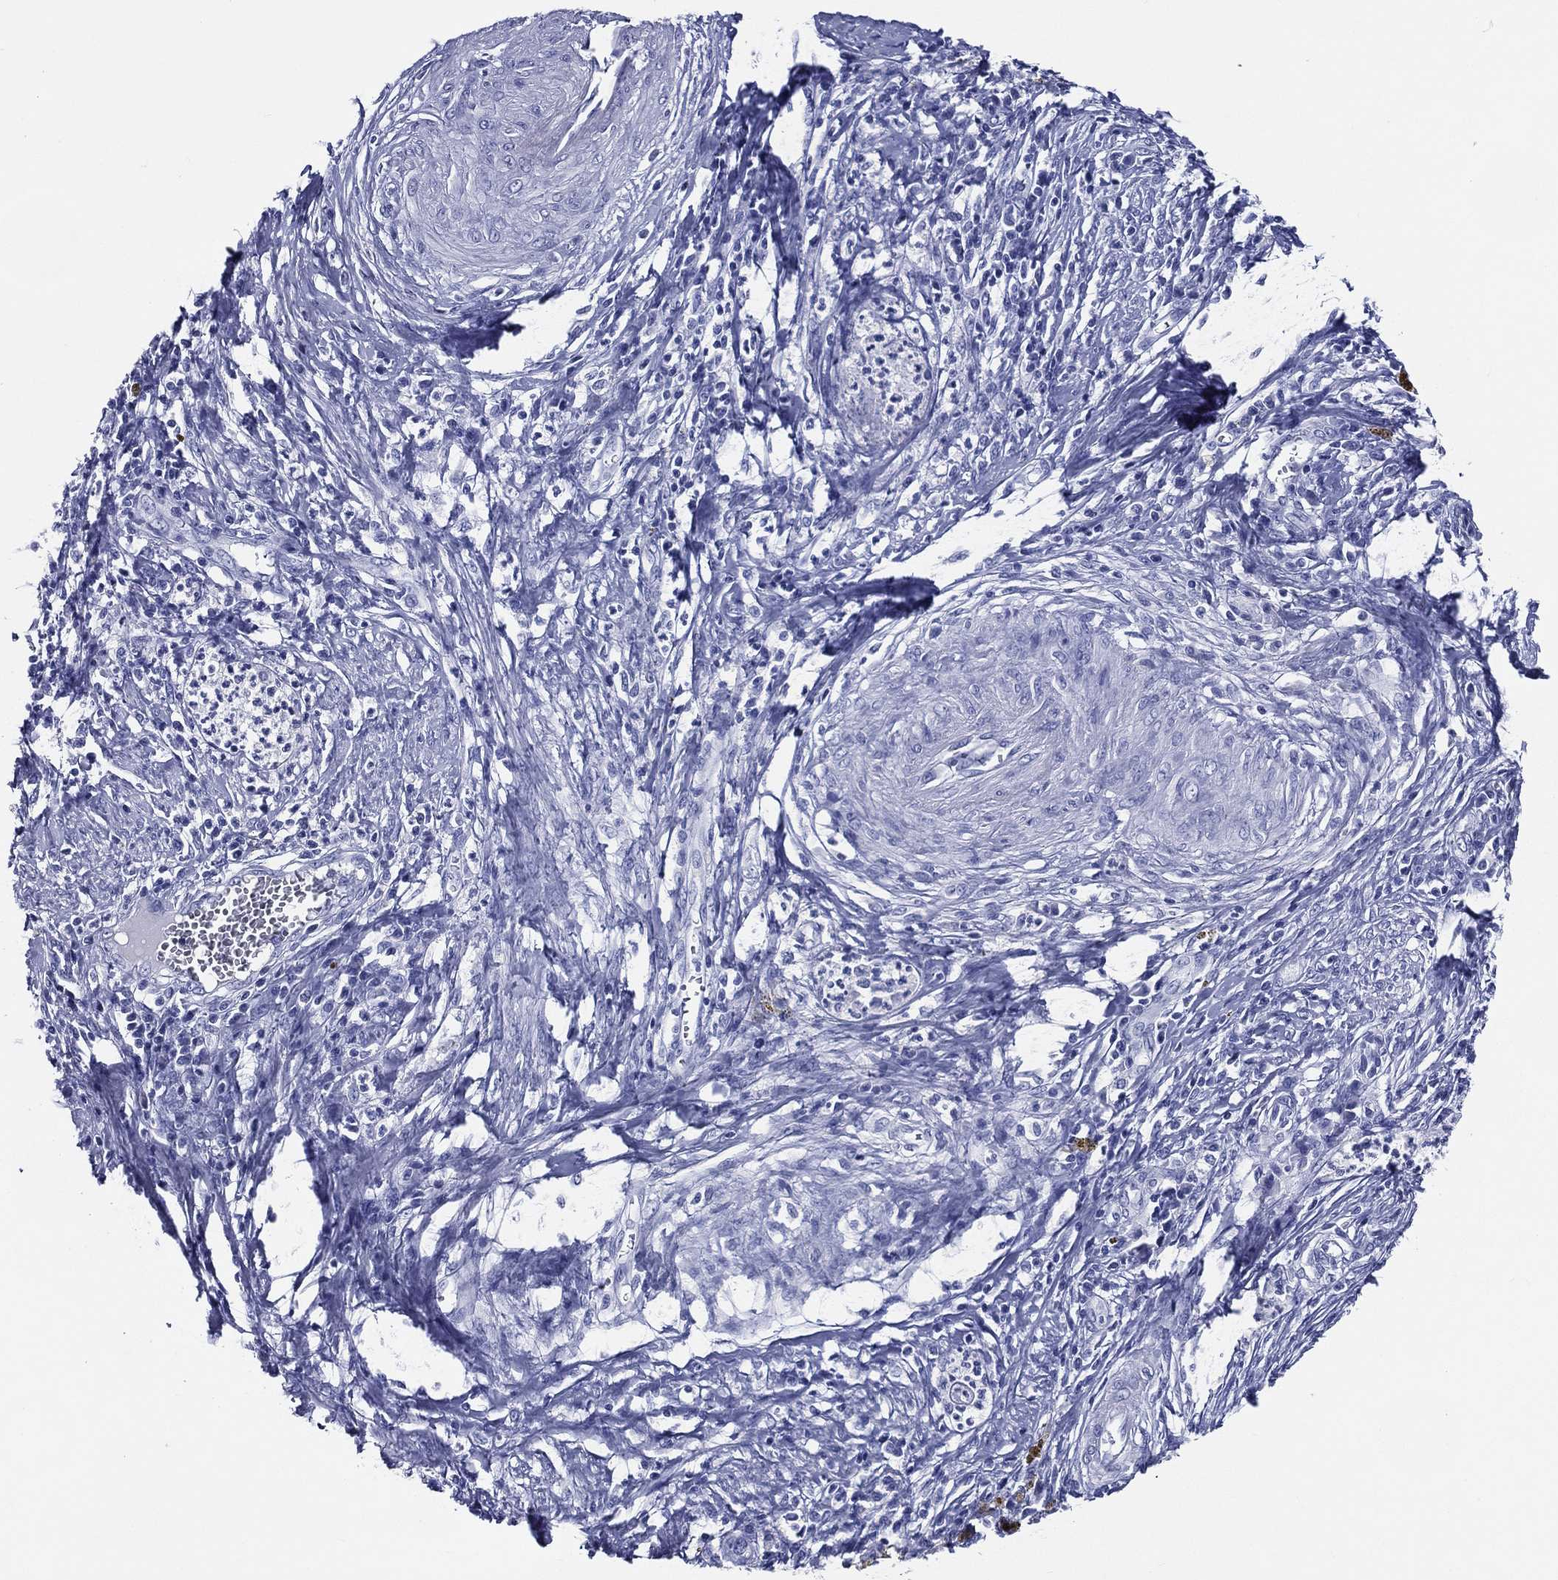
{"staining": {"intensity": "negative", "quantity": "none", "location": "none"}, "tissue": "cervical cancer", "cell_type": "Tumor cells", "image_type": "cancer", "snomed": [{"axis": "morphology", "description": "Adenocarcinoma, NOS"}, {"axis": "topography", "description": "Cervix"}], "caption": "This is an immunohistochemistry photomicrograph of cervical cancer (adenocarcinoma). There is no positivity in tumor cells.", "gene": "ACE2", "patient": {"sex": "female", "age": 42}}